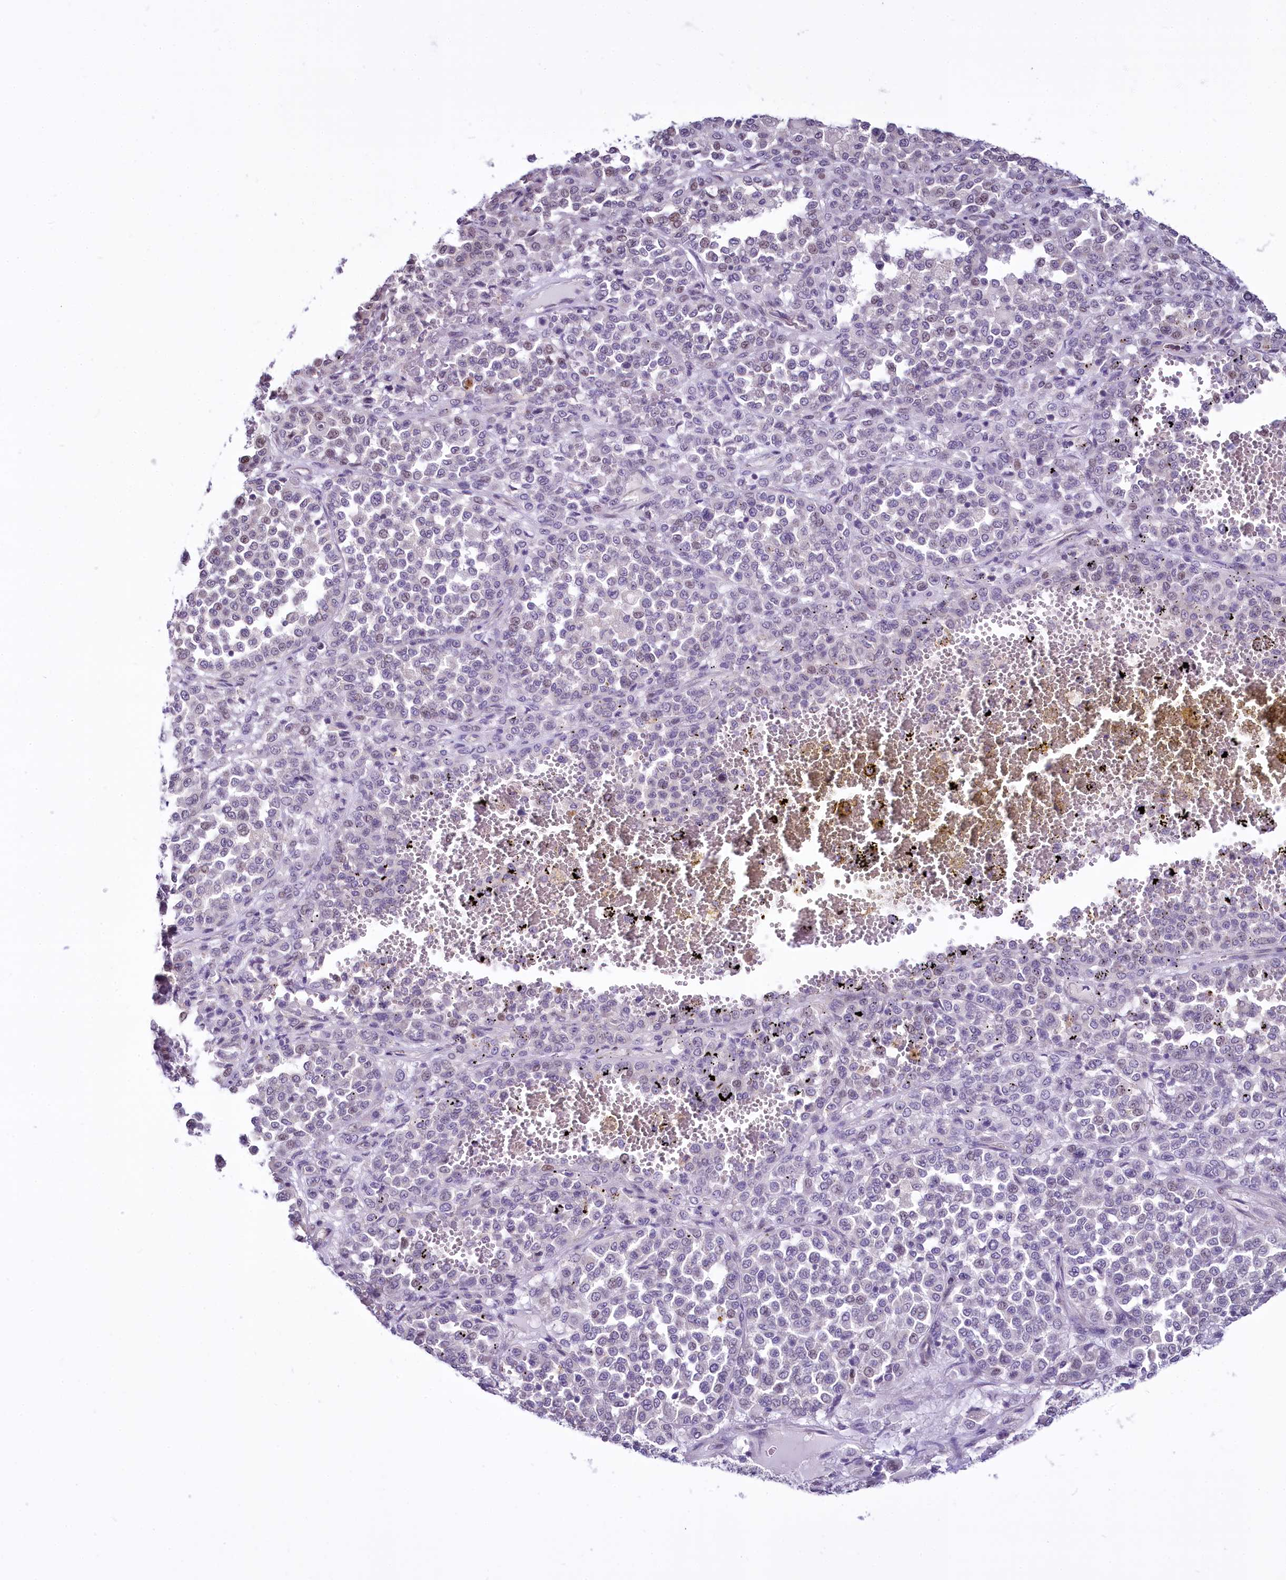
{"staining": {"intensity": "negative", "quantity": "none", "location": "none"}, "tissue": "melanoma", "cell_type": "Tumor cells", "image_type": "cancer", "snomed": [{"axis": "morphology", "description": "Malignant melanoma, Metastatic site"}, {"axis": "topography", "description": "Pancreas"}], "caption": "Protein analysis of melanoma shows no significant staining in tumor cells.", "gene": "BANK1", "patient": {"sex": "female", "age": 30}}